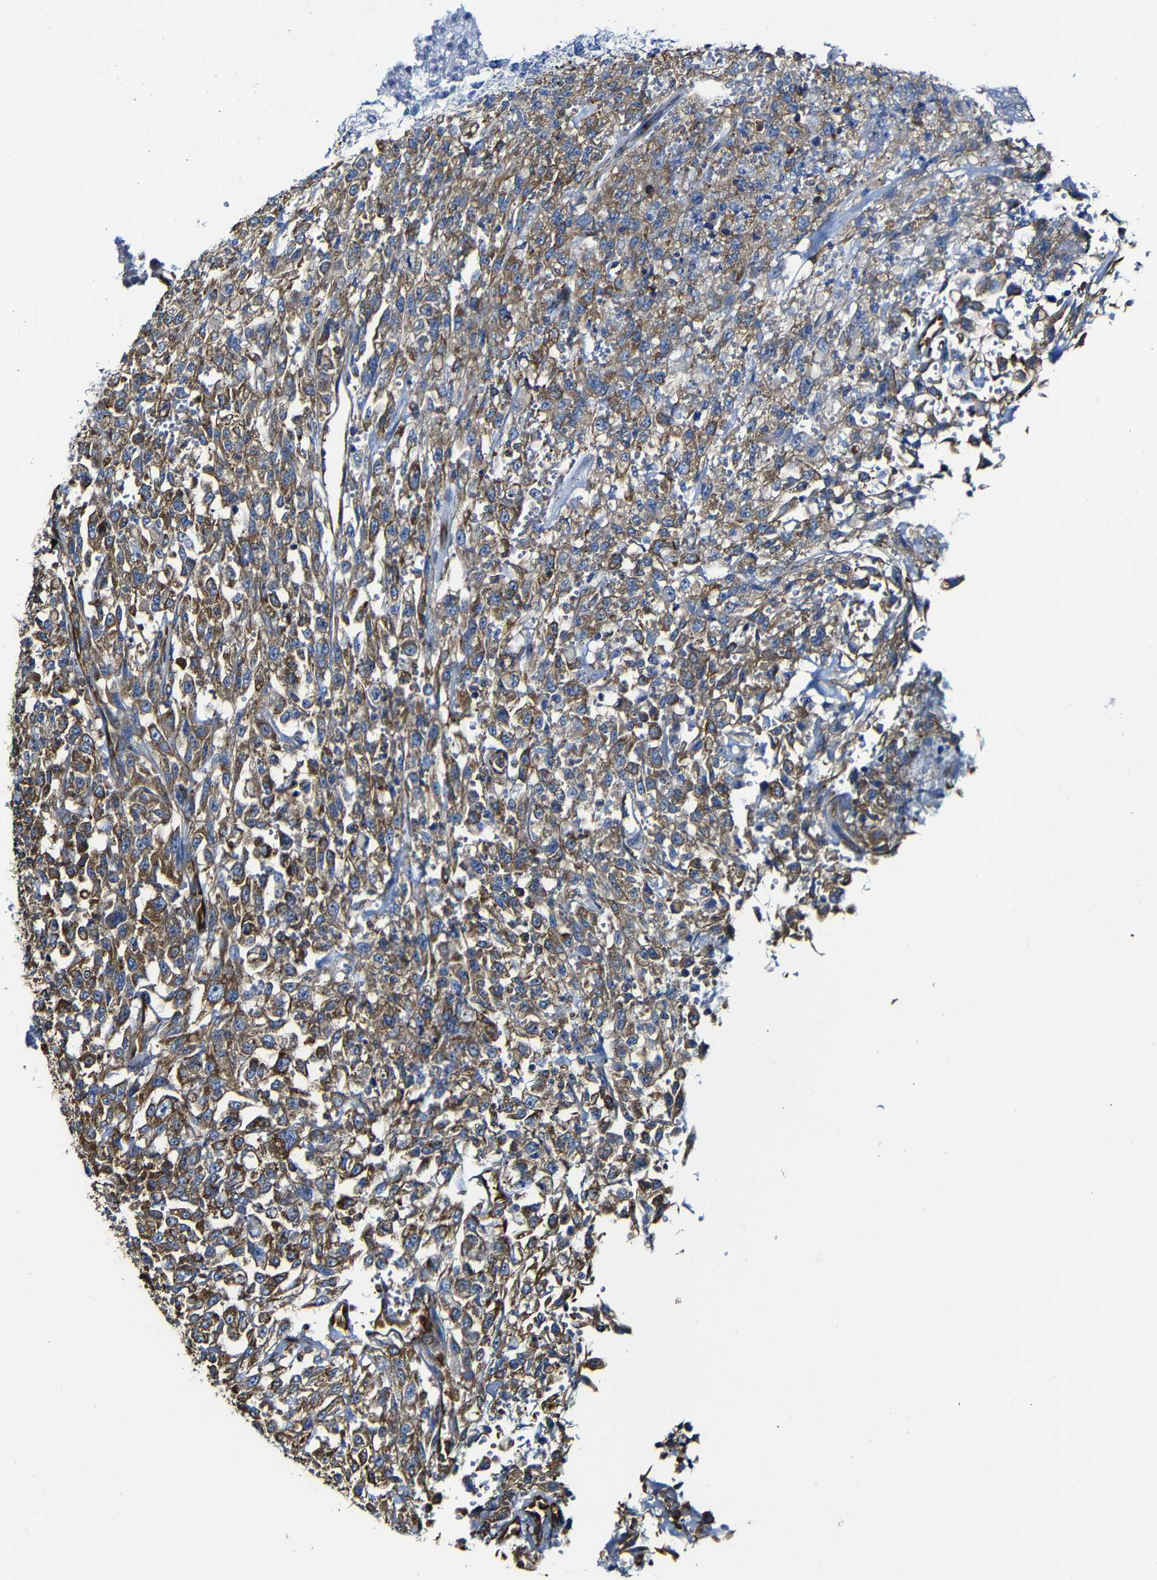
{"staining": {"intensity": "moderate", "quantity": ">75%", "location": "cytoplasmic/membranous"}, "tissue": "urothelial cancer", "cell_type": "Tumor cells", "image_type": "cancer", "snomed": [{"axis": "morphology", "description": "Urothelial carcinoma, High grade"}, {"axis": "topography", "description": "Urinary bladder"}], "caption": "Protein analysis of urothelial carcinoma (high-grade) tissue reveals moderate cytoplasmic/membranous positivity in about >75% of tumor cells.", "gene": "MSN", "patient": {"sex": "male", "age": 46}}